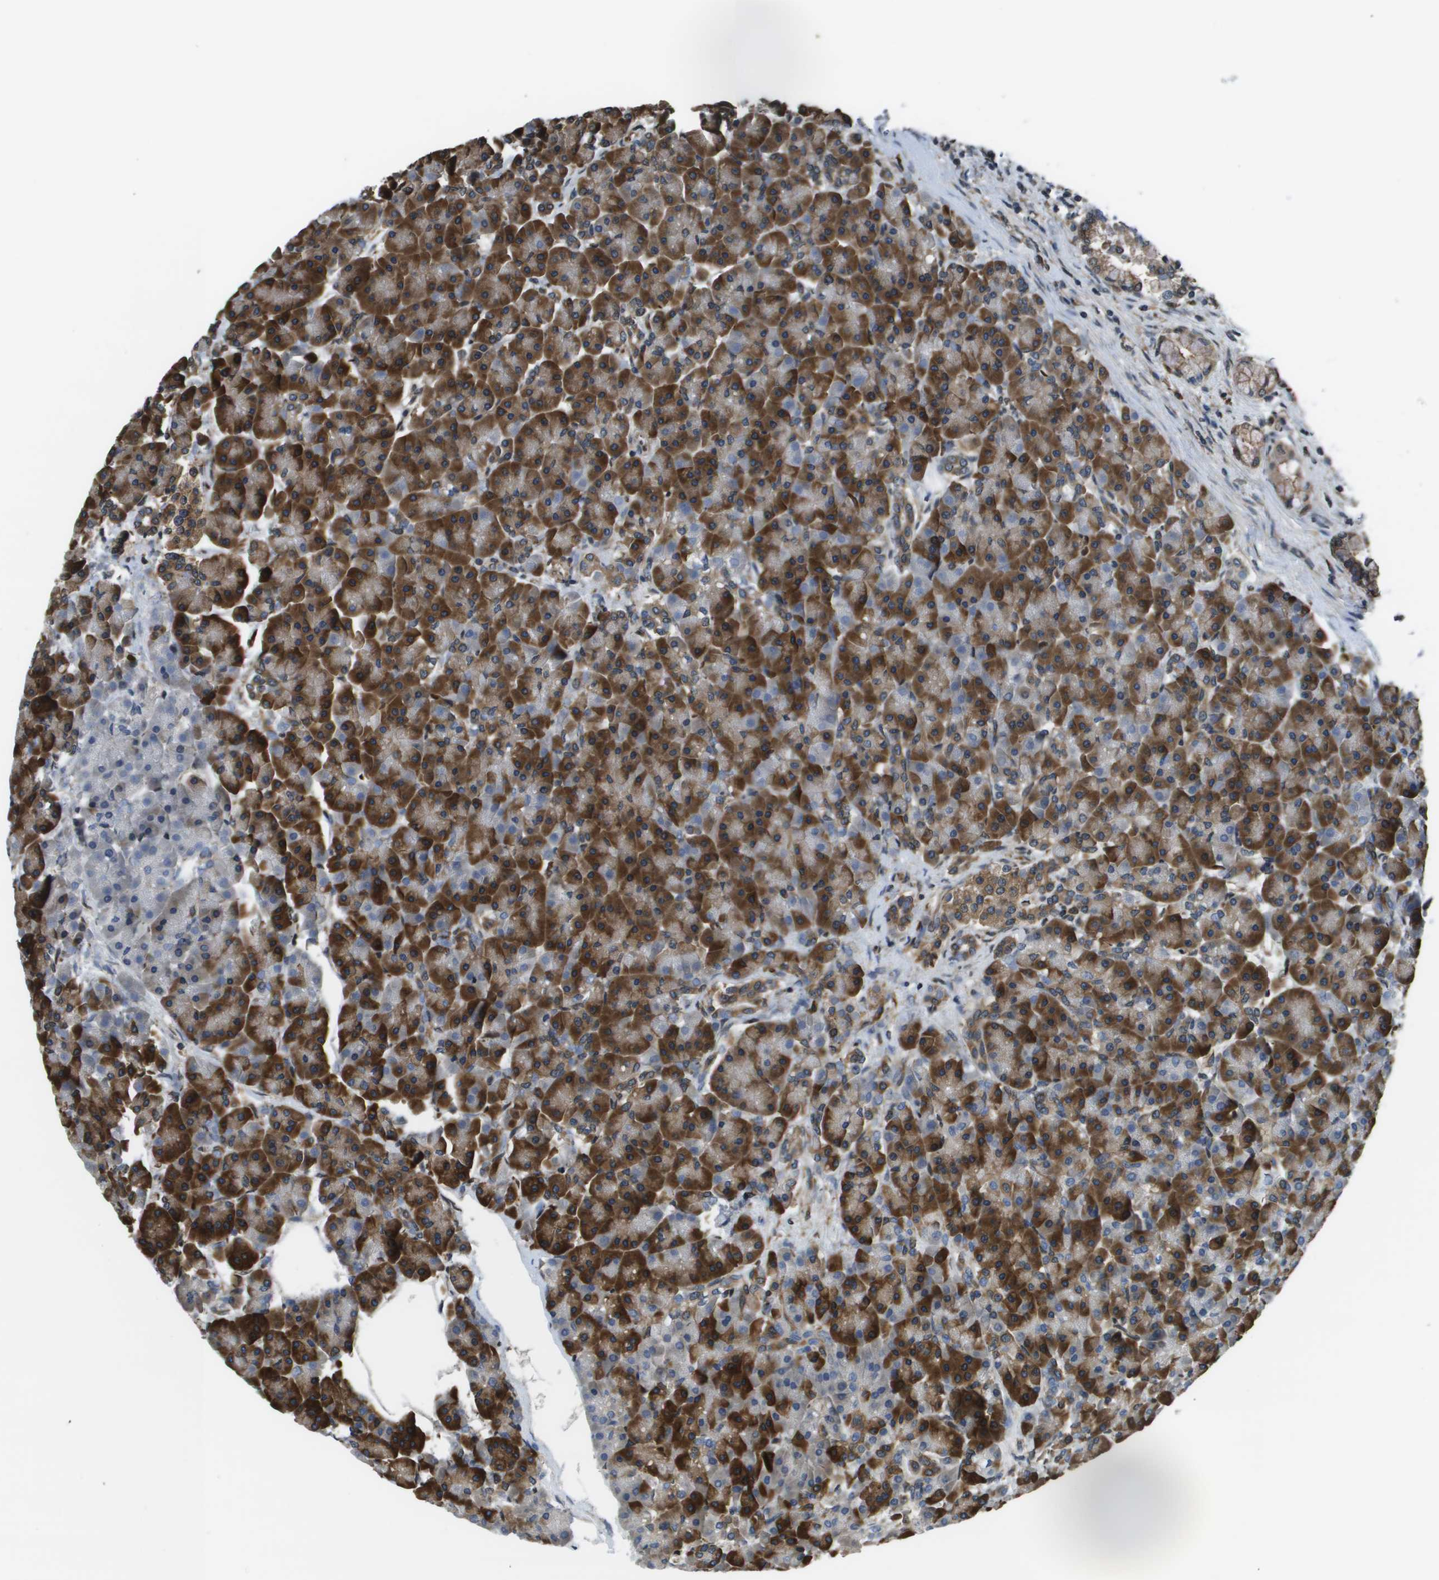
{"staining": {"intensity": "strong", "quantity": ">75%", "location": "cytoplasmic/membranous"}, "tissue": "pancreas", "cell_type": "Exocrine glandular cells", "image_type": "normal", "snomed": [{"axis": "morphology", "description": "Normal tissue, NOS"}, {"axis": "topography", "description": "Pancreas"}], "caption": "An immunohistochemistry image of unremarkable tissue is shown. Protein staining in brown shows strong cytoplasmic/membranous positivity in pancreas within exocrine glandular cells.", "gene": "SEC62", "patient": {"sex": "female", "age": 70}}